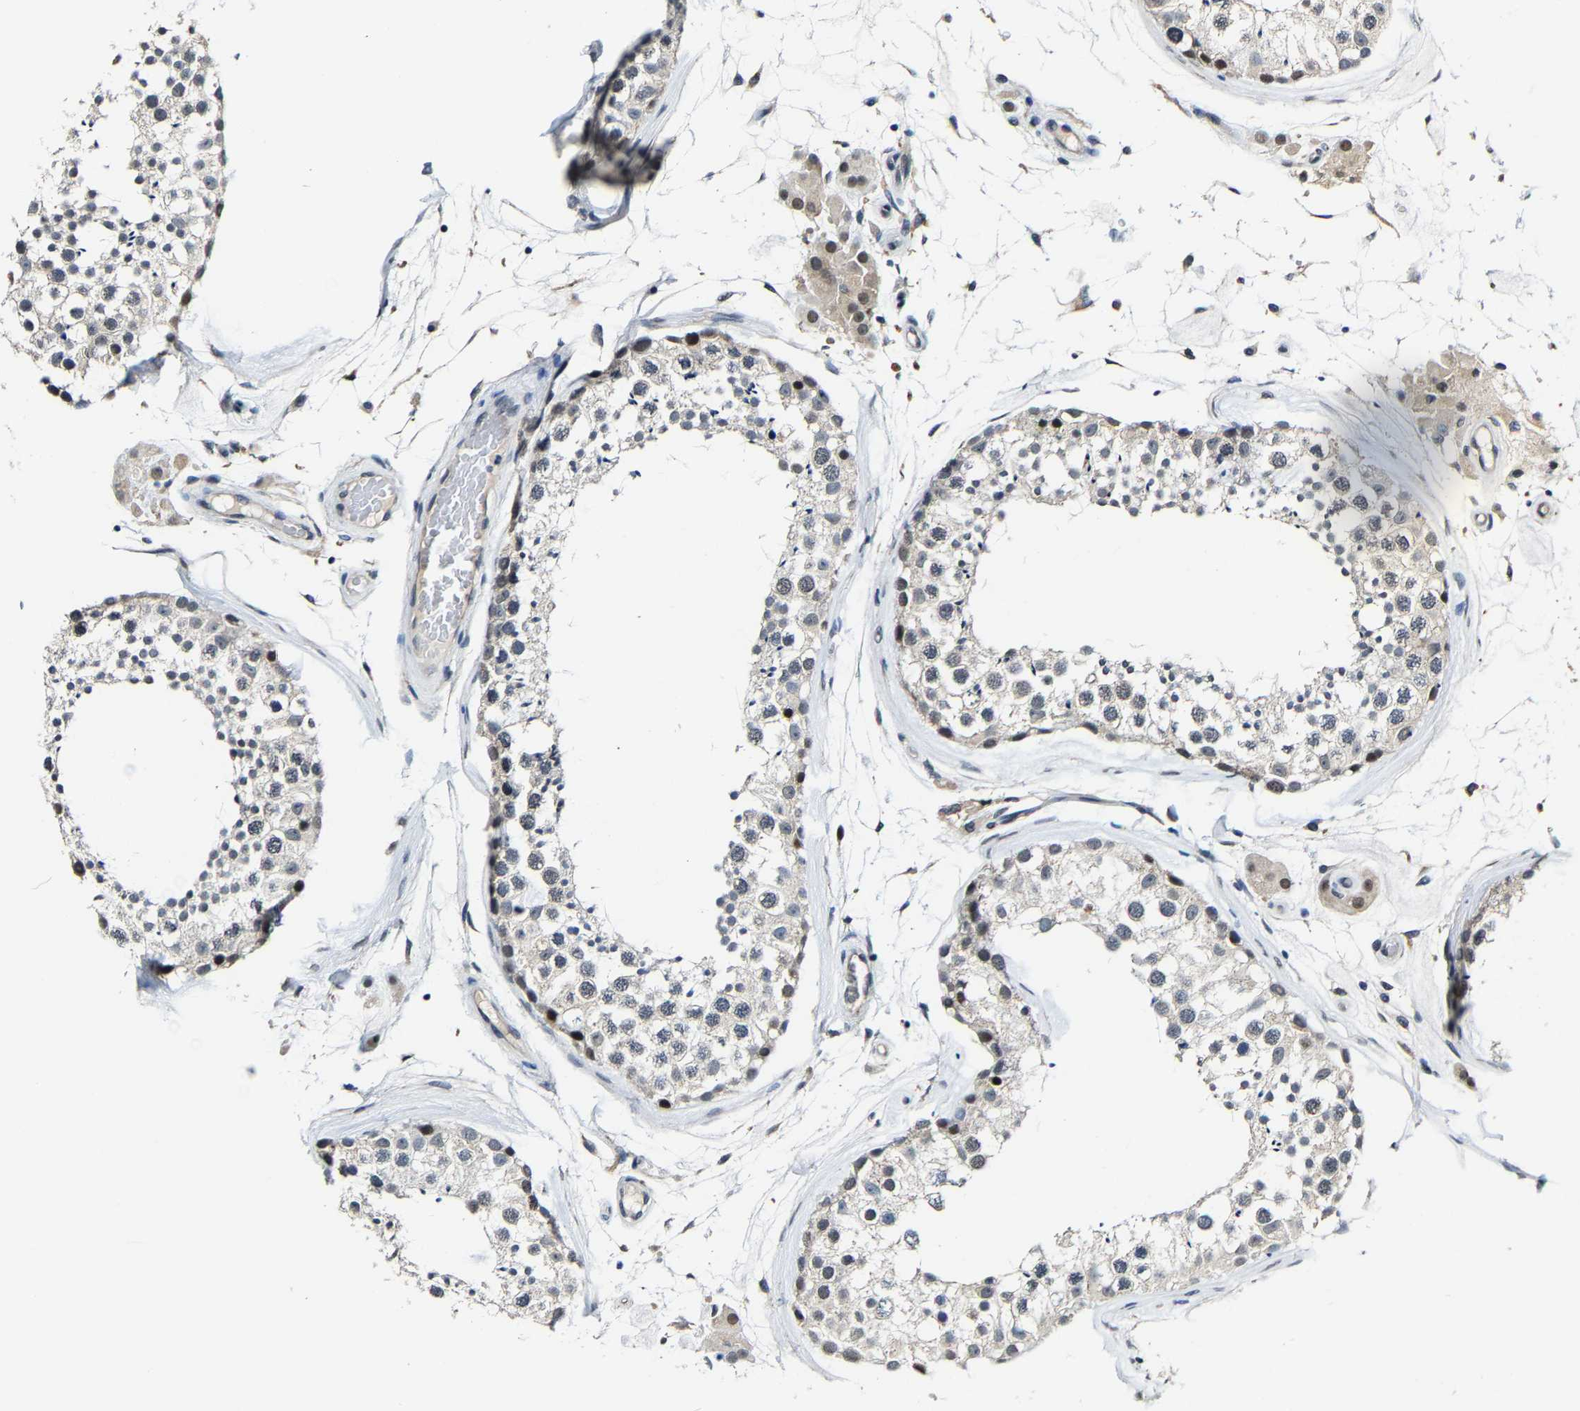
{"staining": {"intensity": "weak", "quantity": "25%-75%", "location": "nuclear"}, "tissue": "testis", "cell_type": "Cells in seminiferous ducts", "image_type": "normal", "snomed": [{"axis": "morphology", "description": "Normal tissue, NOS"}, {"axis": "topography", "description": "Testis"}], "caption": "A high-resolution micrograph shows immunohistochemistry staining of unremarkable testis, which demonstrates weak nuclear staining in about 25%-75% of cells in seminiferous ducts.", "gene": "METTL1", "patient": {"sex": "male", "age": 46}}